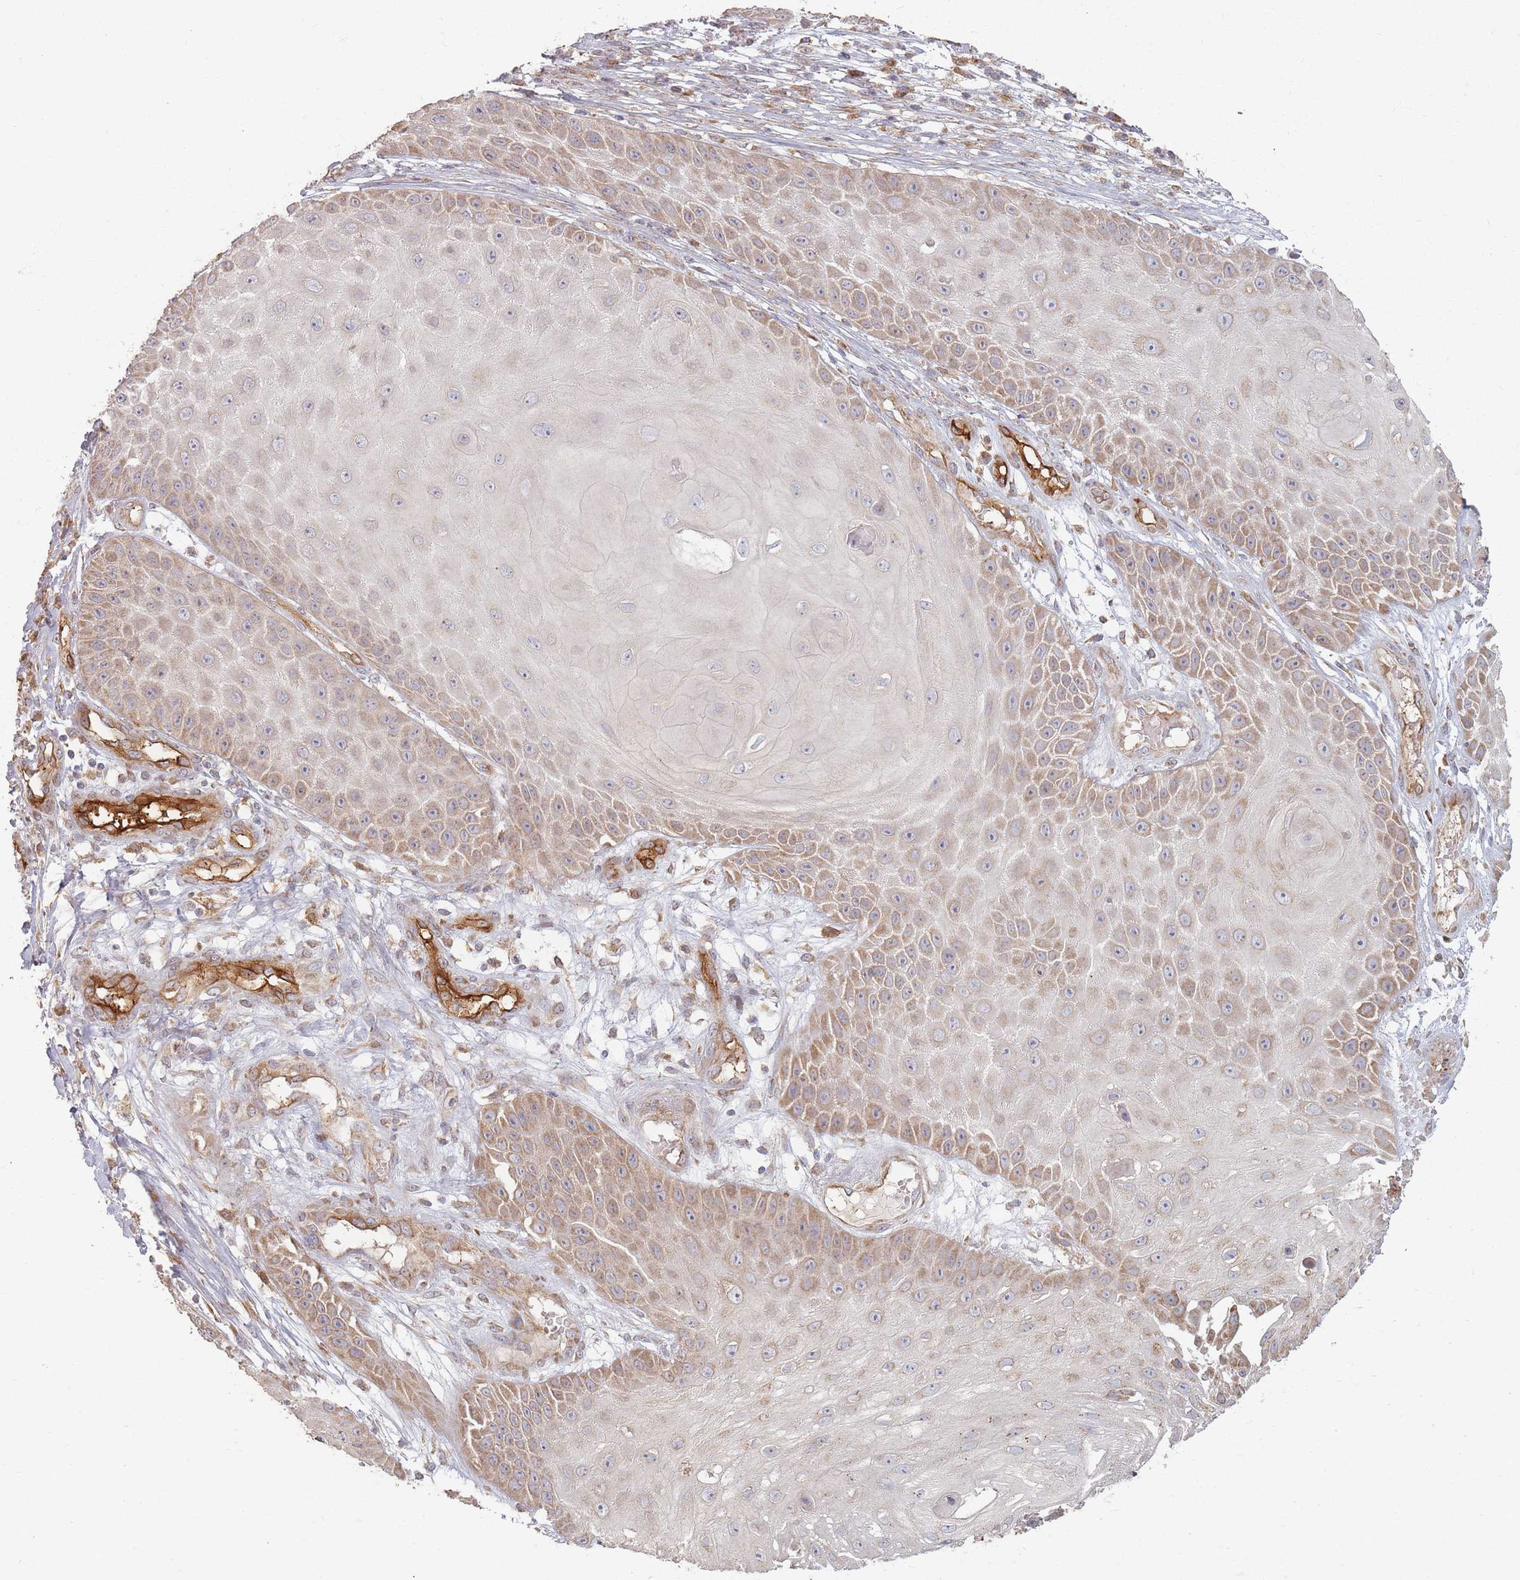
{"staining": {"intensity": "weak", "quantity": "25%-75%", "location": "cytoplasmic/membranous"}, "tissue": "skin cancer", "cell_type": "Tumor cells", "image_type": "cancer", "snomed": [{"axis": "morphology", "description": "Squamous cell carcinoma, NOS"}, {"axis": "topography", "description": "Skin"}], "caption": "Protein staining of squamous cell carcinoma (skin) tissue displays weak cytoplasmic/membranous expression in about 25%-75% of tumor cells. Immunohistochemistry (ihc) stains the protein of interest in brown and the nuclei are stained blue.", "gene": "MRPS6", "patient": {"sex": "male", "age": 70}}